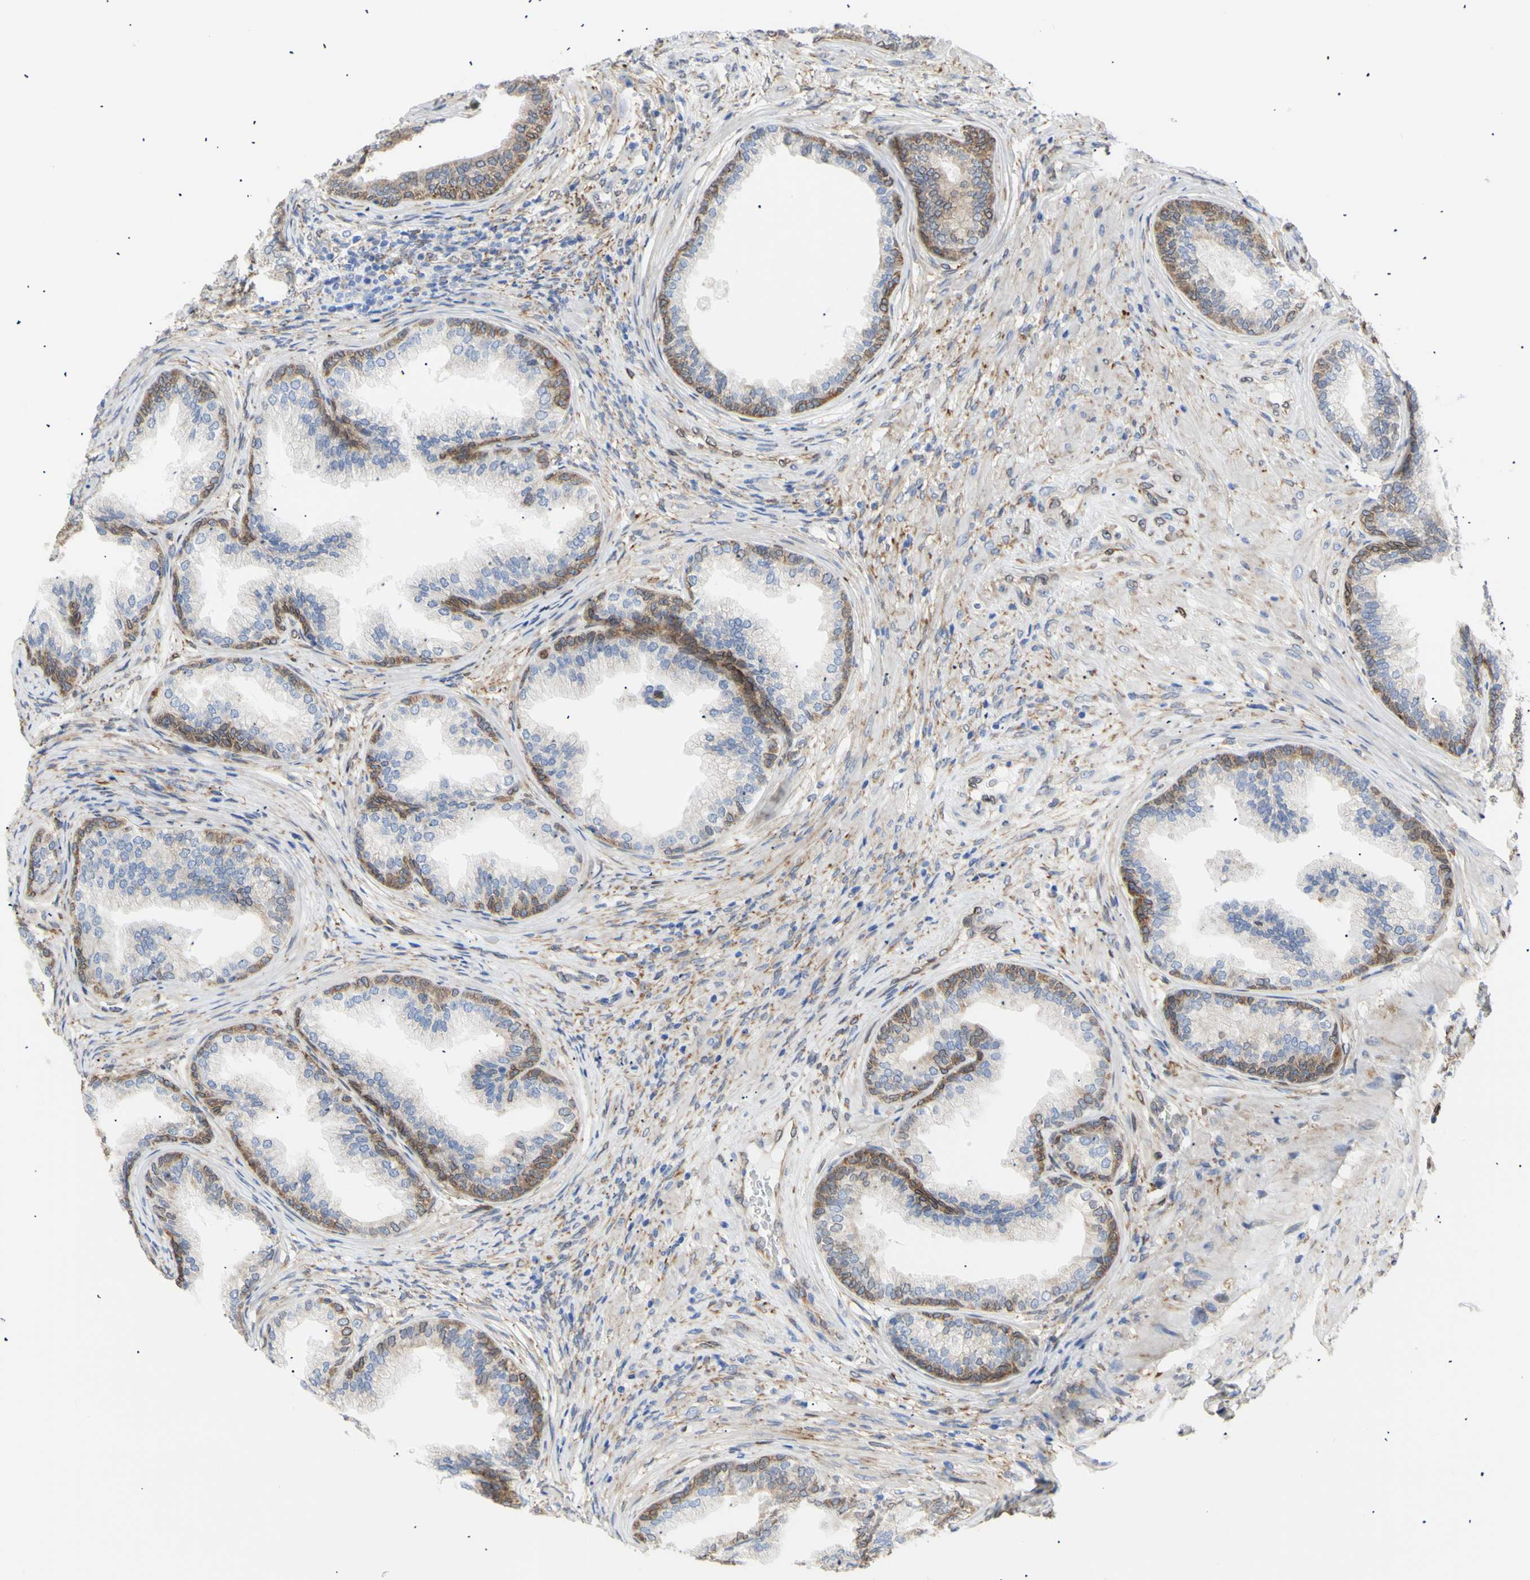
{"staining": {"intensity": "strong", "quantity": "25%-75%", "location": "cytoplasmic/membranous,nuclear"}, "tissue": "prostate", "cell_type": "Glandular cells", "image_type": "normal", "snomed": [{"axis": "morphology", "description": "Normal tissue, NOS"}, {"axis": "topography", "description": "Prostate"}], "caption": "Brown immunohistochemical staining in unremarkable human prostate displays strong cytoplasmic/membranous,nuclear expression in about 25%-75% of glandular cells.", "gene": "ERLIN1", "patient": {"sex": "male", "age": 76}}